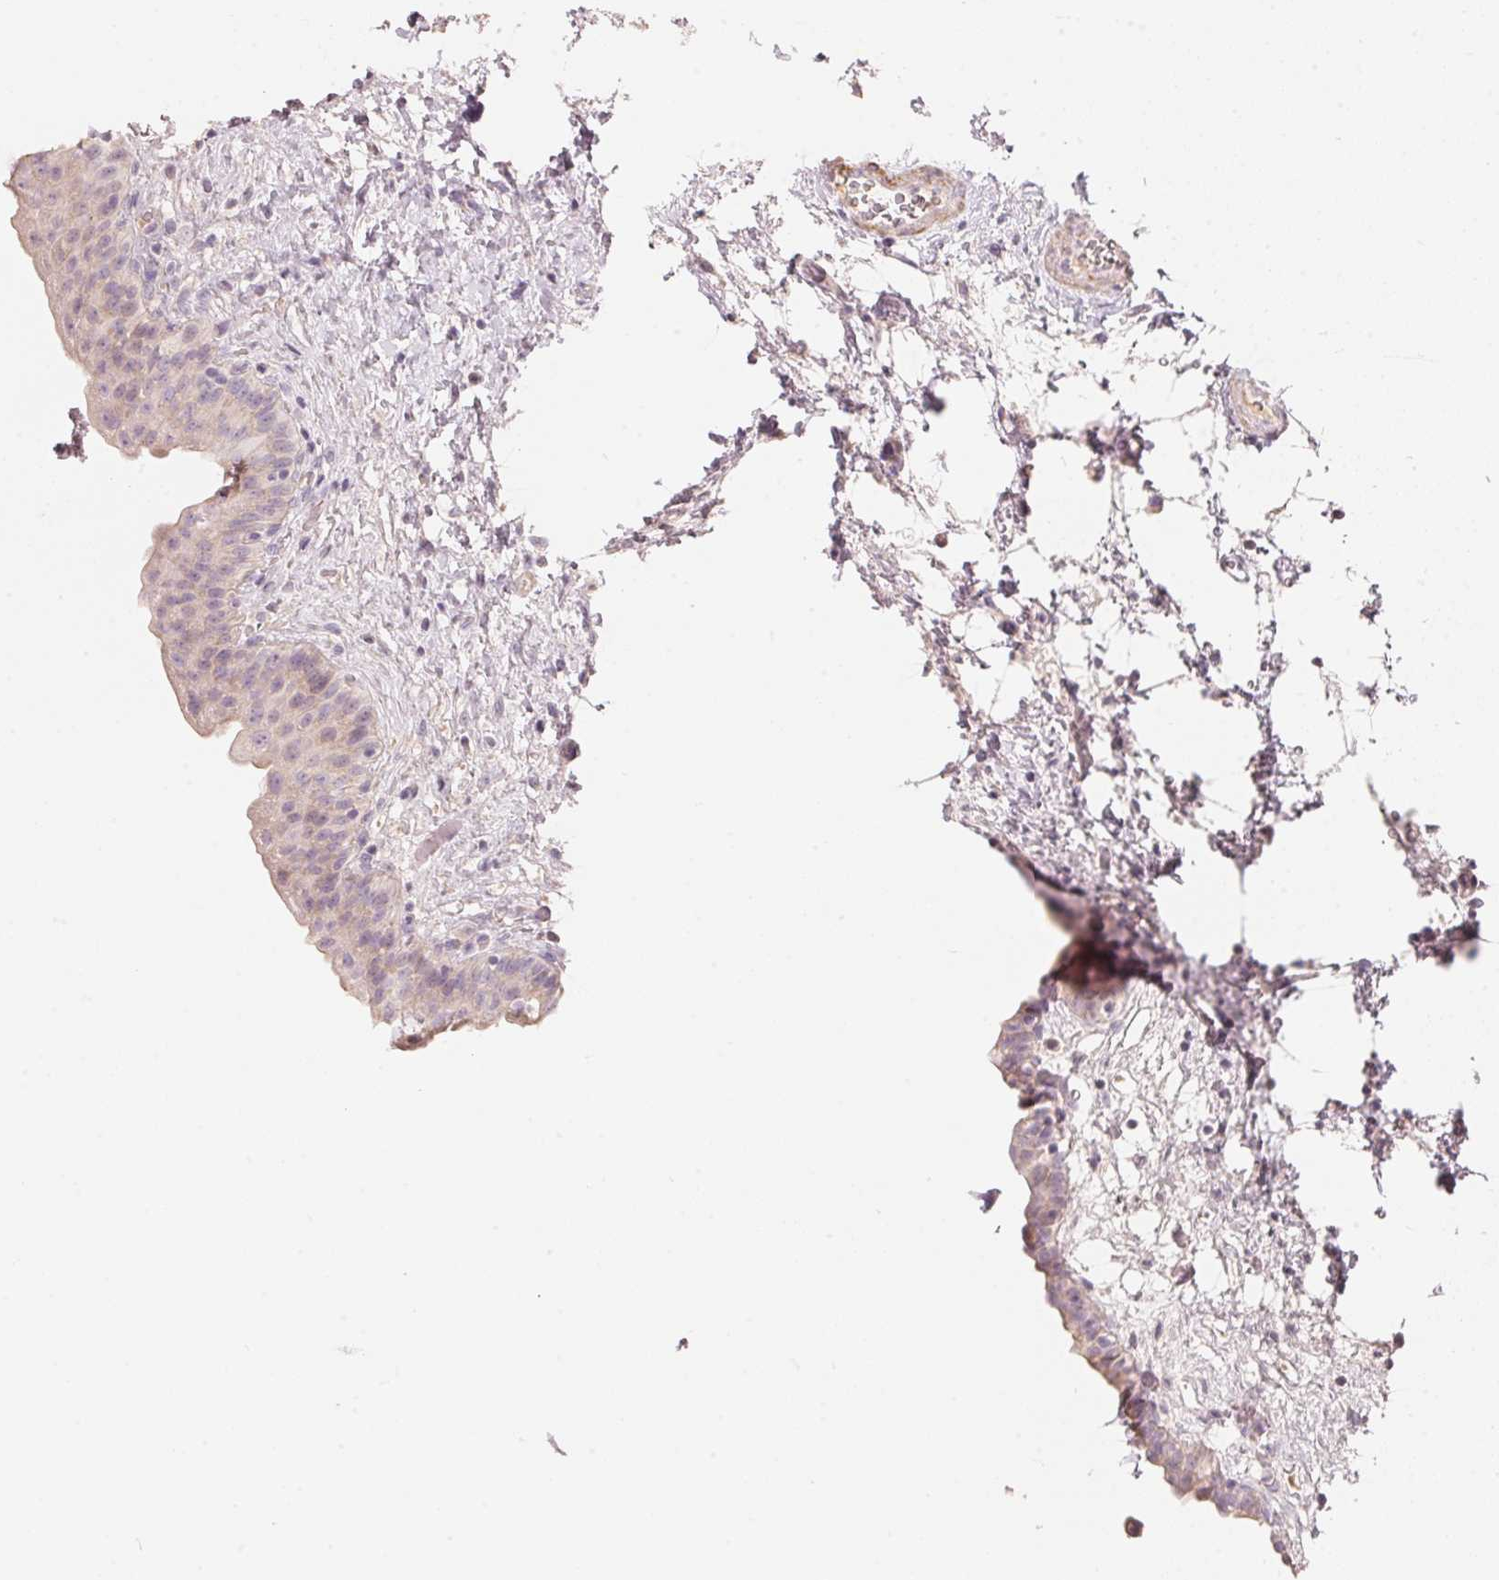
{"staining": {"intensity": "negative", "quantity": "none", "location": "none"}, "tissue": "urinary bladder", "cell_type": "Urothelial cells", "image_type": "normal", "snomed": [{"axis": "morphology", "description": "Normal tissue, NOS"}, {"axis": "topography", "description": "Urinary bladder"}], "caption": "Immunohistochemistry micrograph of benign urinary bladder stained for a protein (brown), which reveals no expression in urothelial cells.", "gene": "TP53AIP1", "patient": {"sex": "male", "age": 69}}